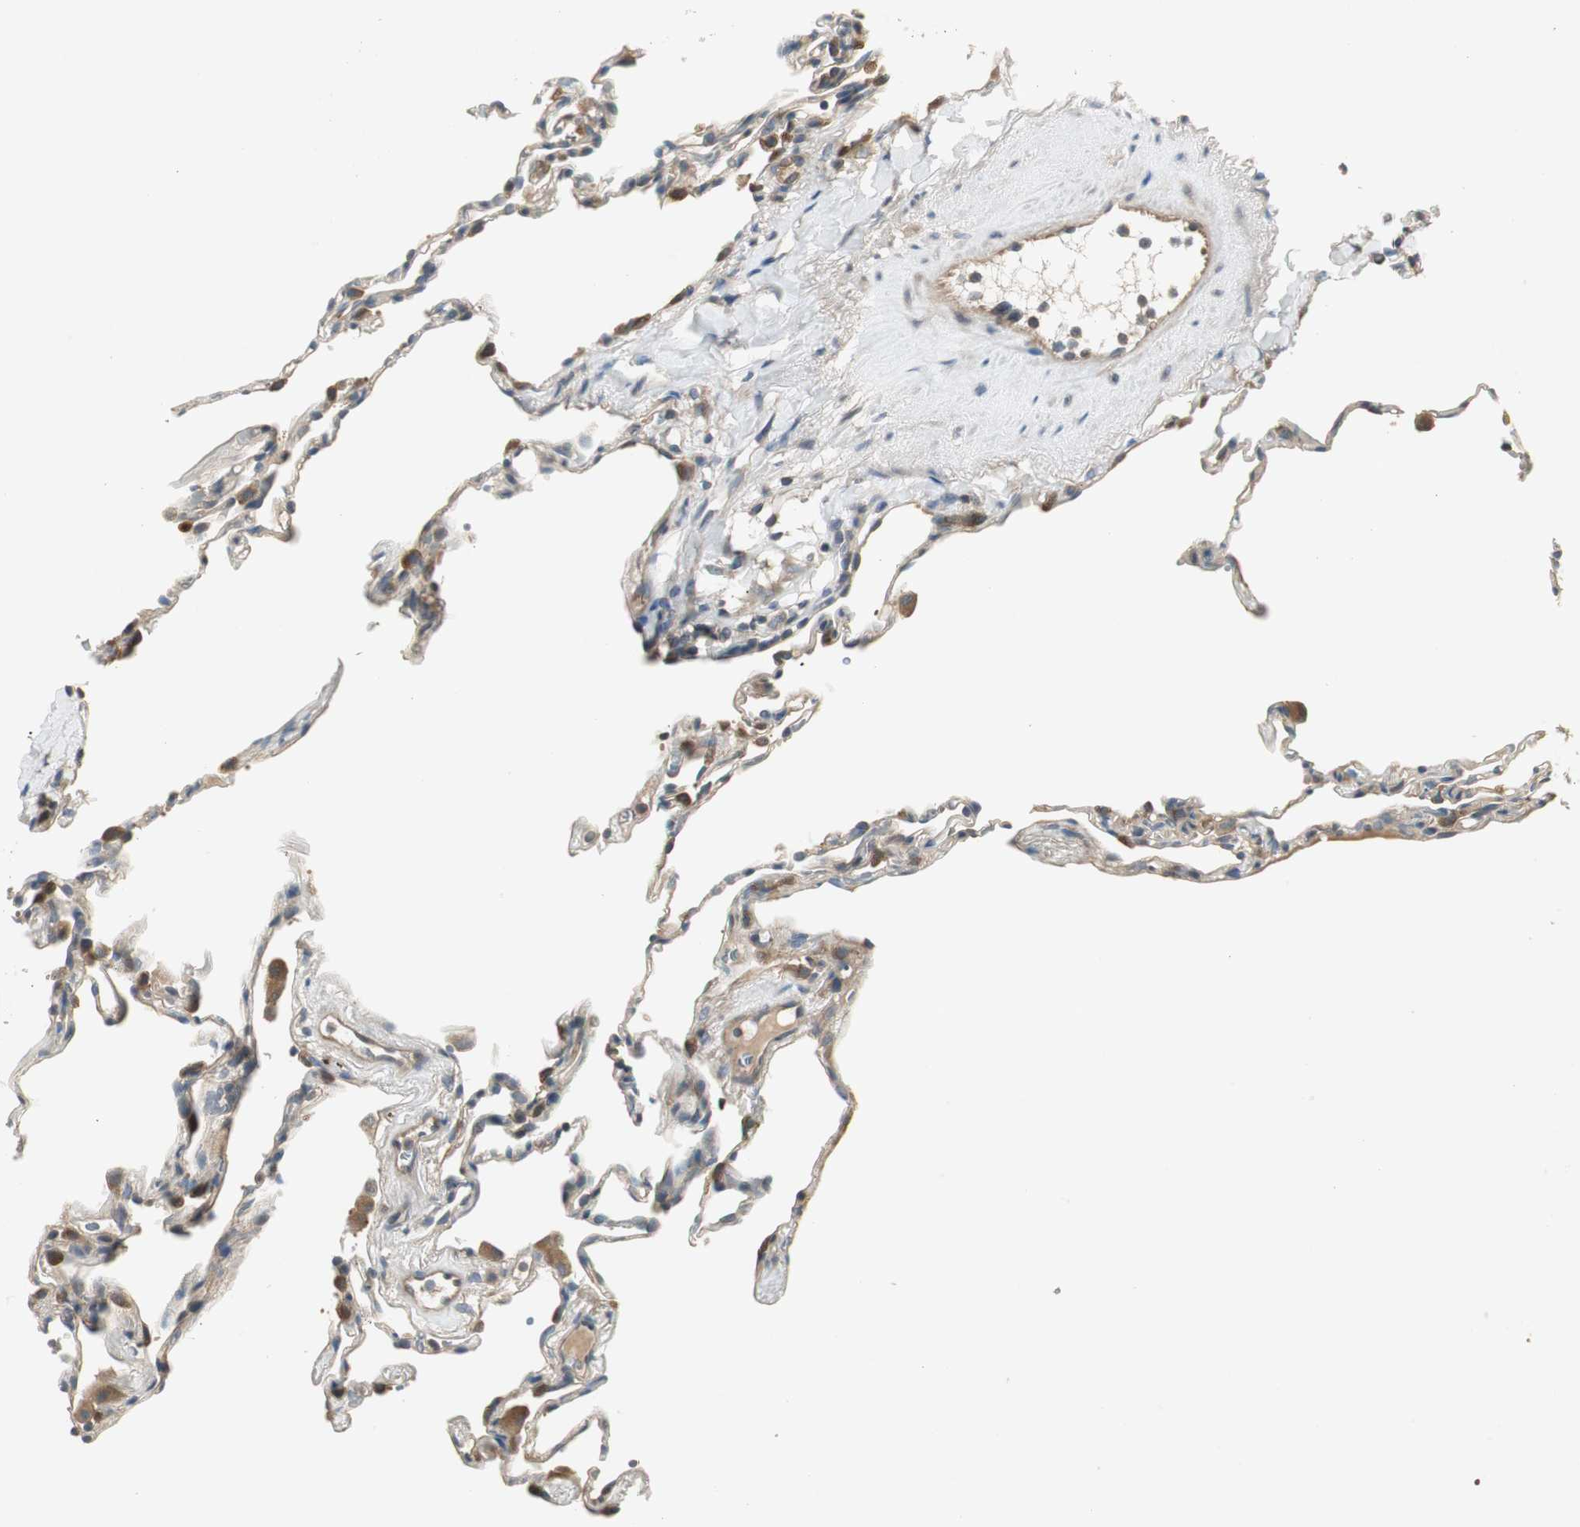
{"staining": {"intensity": "weak", "quantity": "25%-75%", "location": "cytoplasmic/membranous"}, "tissue": "lung", "cell_type": "Alveolar cells", "image_type": "normal", "snomed": [{"axis": "morphology", "description": "Normal tissue, NOS"}, {"axis": "topography", "description": "Lung"}], "caption": "This histopathology image demonstrates immunohistochemistry staining of unremarkable lung, with low weak cytoplasmic/membranous expression in about 25%-75% of alveolar cells.", "gene": "PRKAA1", "patient": {"sex": "male", "age": 59}}